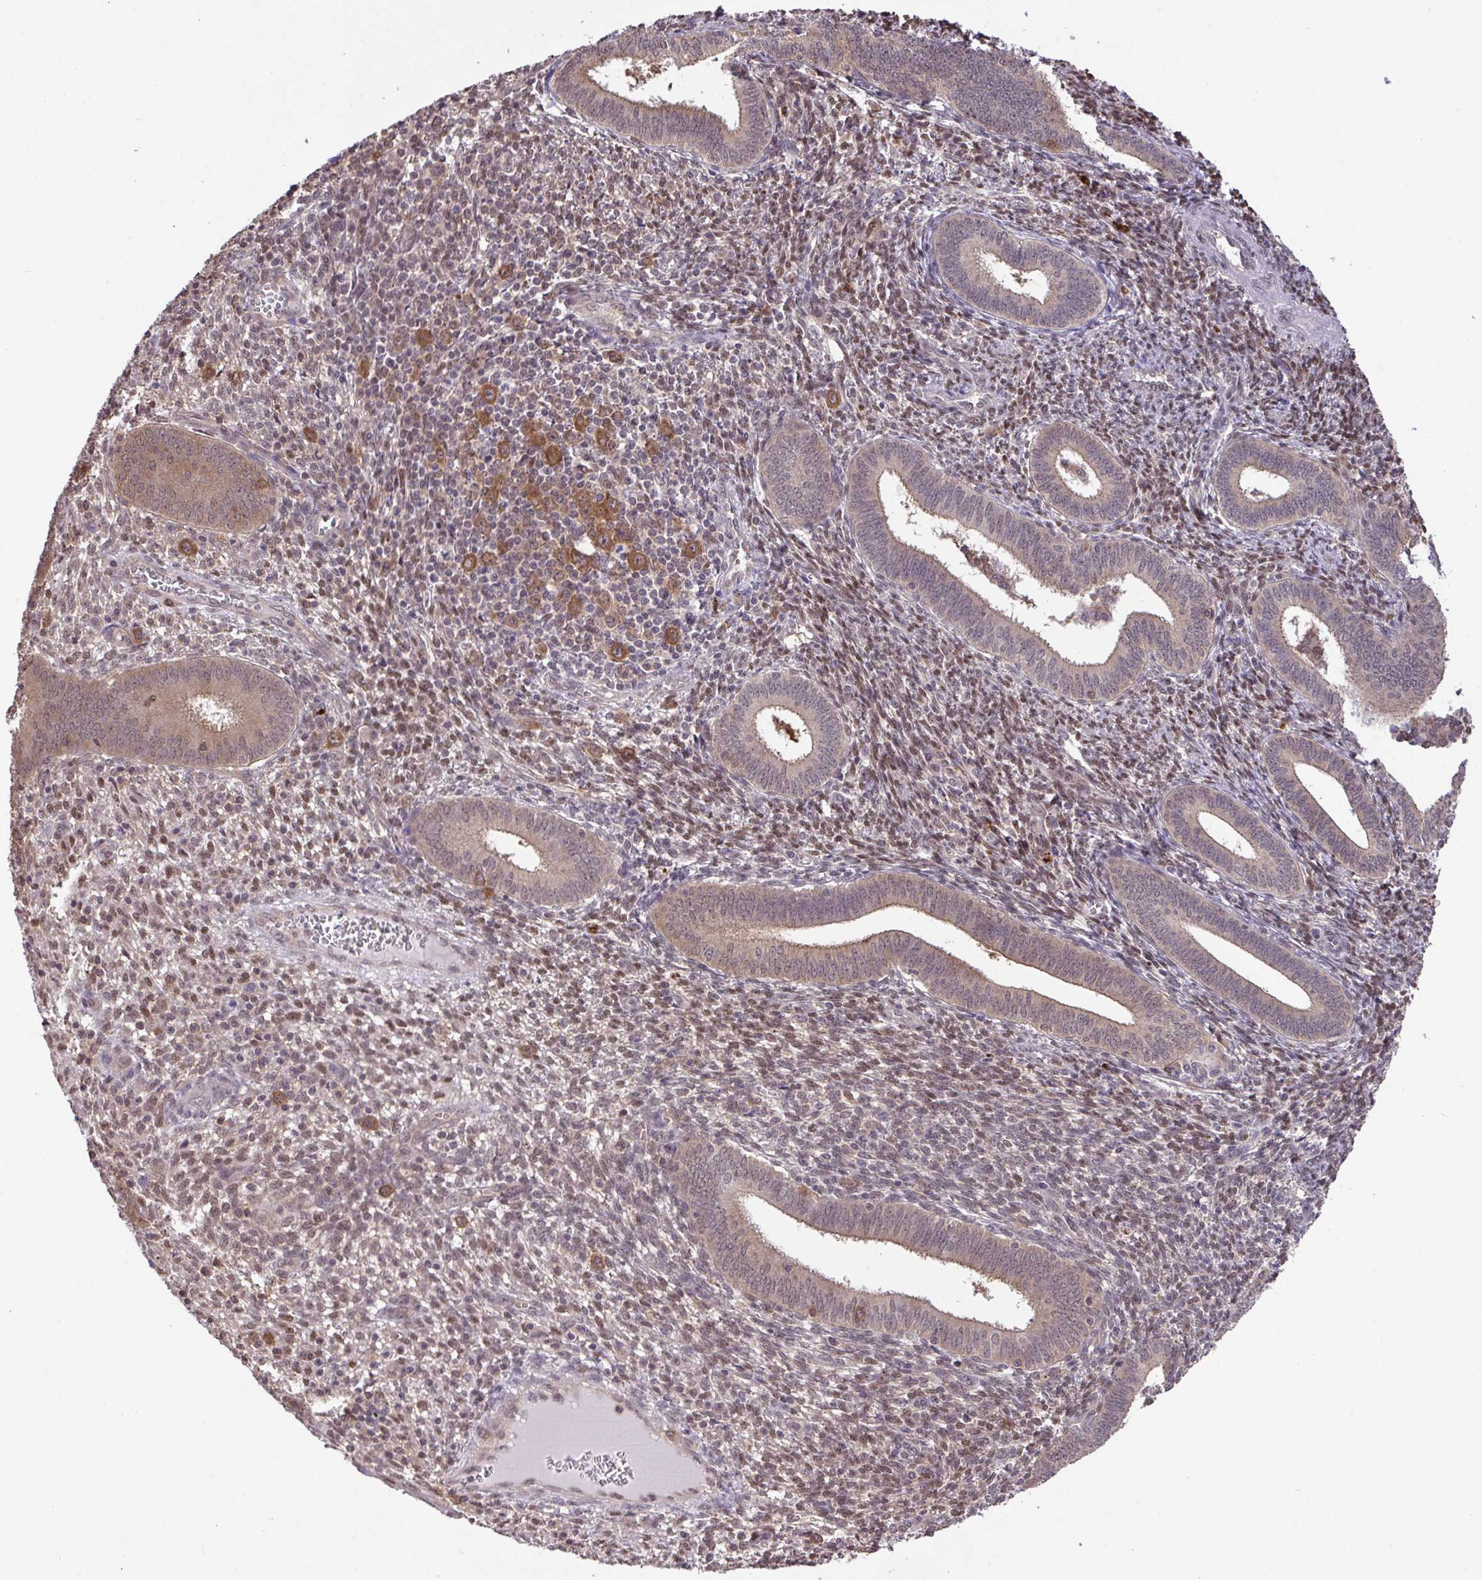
{"staining": {"intensity": "moderate", "quantity": "25%-75%", "location": "cytoplasmic/membranous,nuclear"}, "tissue": "endometrium", "cell_type": "Cells in endometrial stroma", "image_type": "normal", "snomed": [{"axis": "morphology", "description": "Normal tissue, NOS"}, {"axis": "topography", "description": "Endometrium"}], "caption": "About 25%-75% of cells in endometrial stroma in normal human endometrium show moderate cytoplasmic/membranous,nuclear protein positivity as visualized by brown immunohistochemical staining.", "gene": "C12orf57", "patient": {"sex": "female", "age": 41}}